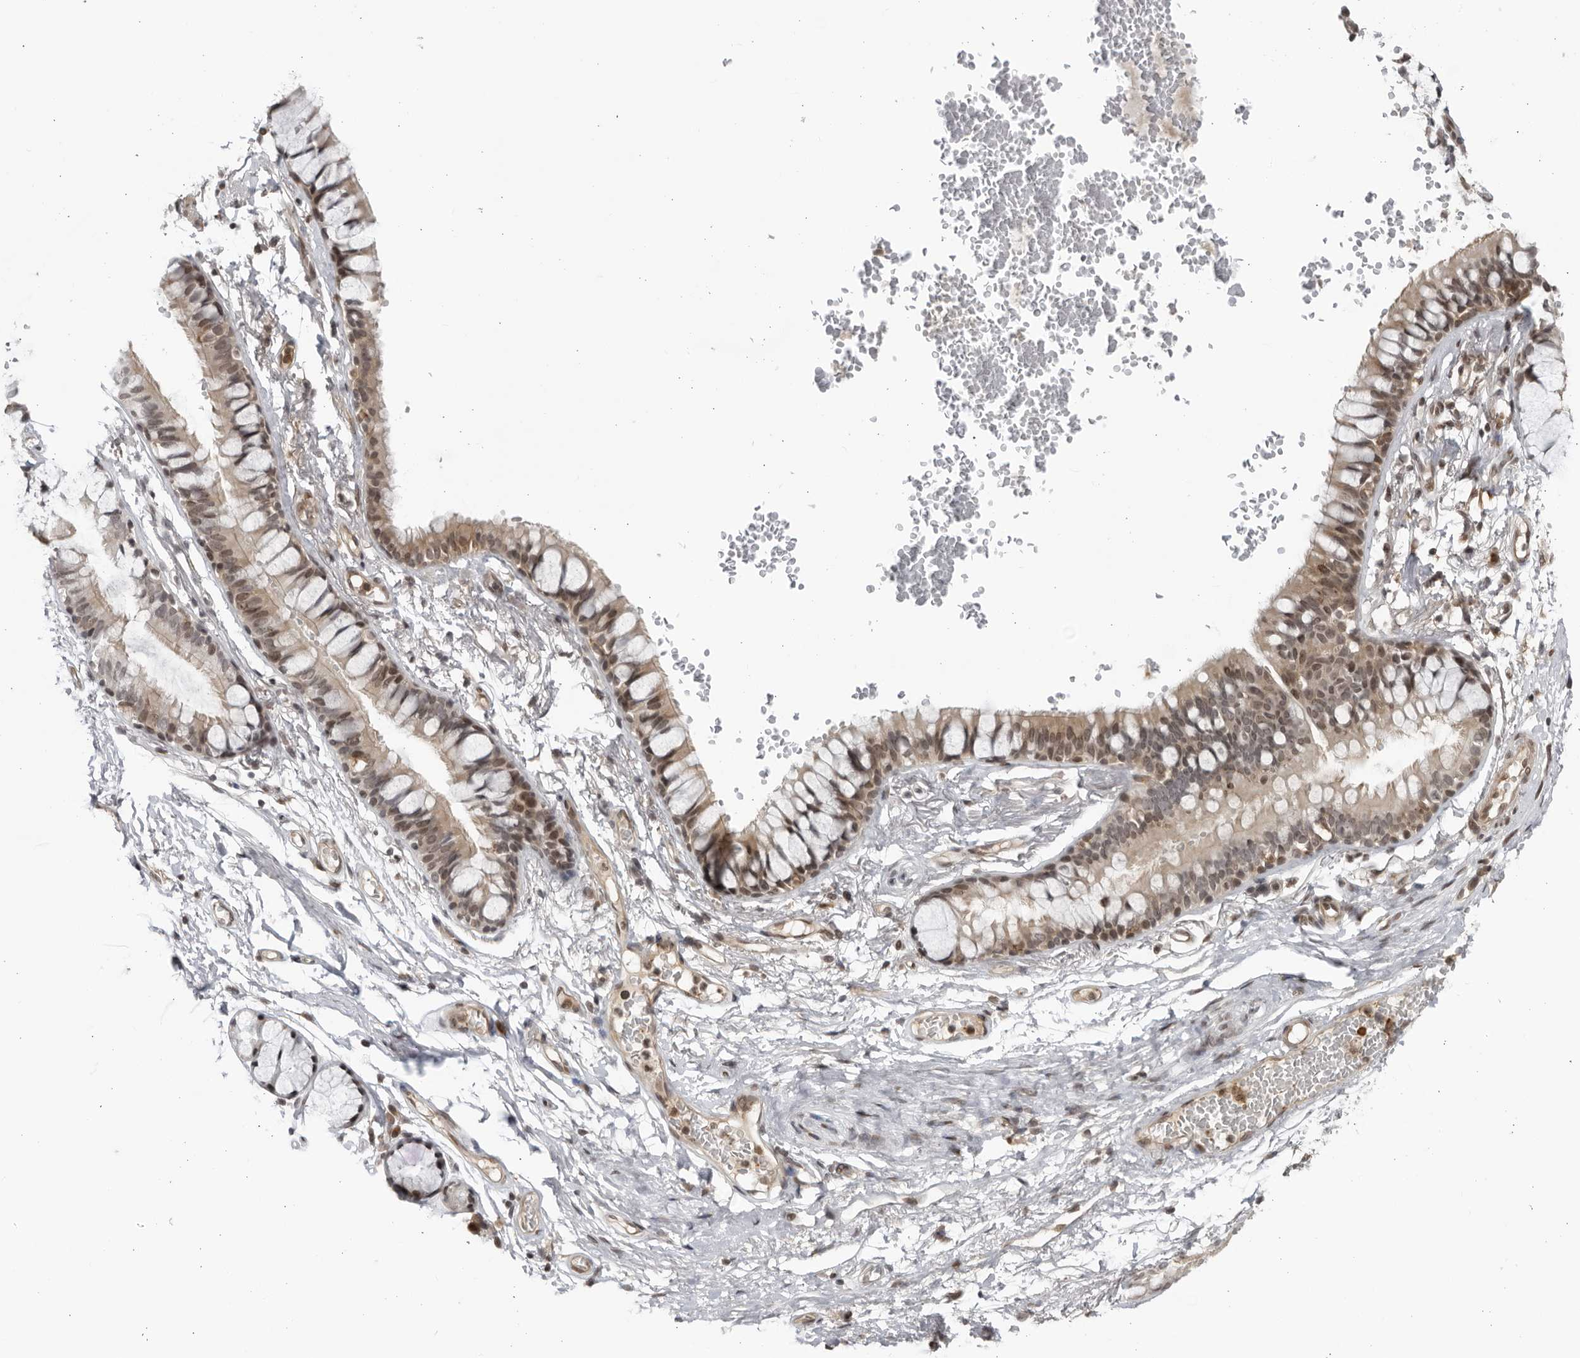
{"staining": {"intensity": "weak", "quantity": "25%-75%", "location": "nuclear"}, "tissue": "adipose tissue", "cell_type": "Adipocytes", "image_type": "normal", "snomed": [{"axis": "morphology", "description": "Normal tissue, NOS"}, {"axis": "topography", "description": "Cartilage tissue"}, {"axis": "topography", "description": "Bronchus"}], "caption": "A high-resolution histopathology image shows immunohistochemistry (IHC) staining of normal adipose tissue, which reveals weak nuclear staining in about 25%-75% of adipocytes. The staining was performed using DAB, with brown indicating positive protein expression. Nuclei are stained blue with hematoxylin.", "gene": "DTL", "patient": {"sex": "female", "age": 73}}